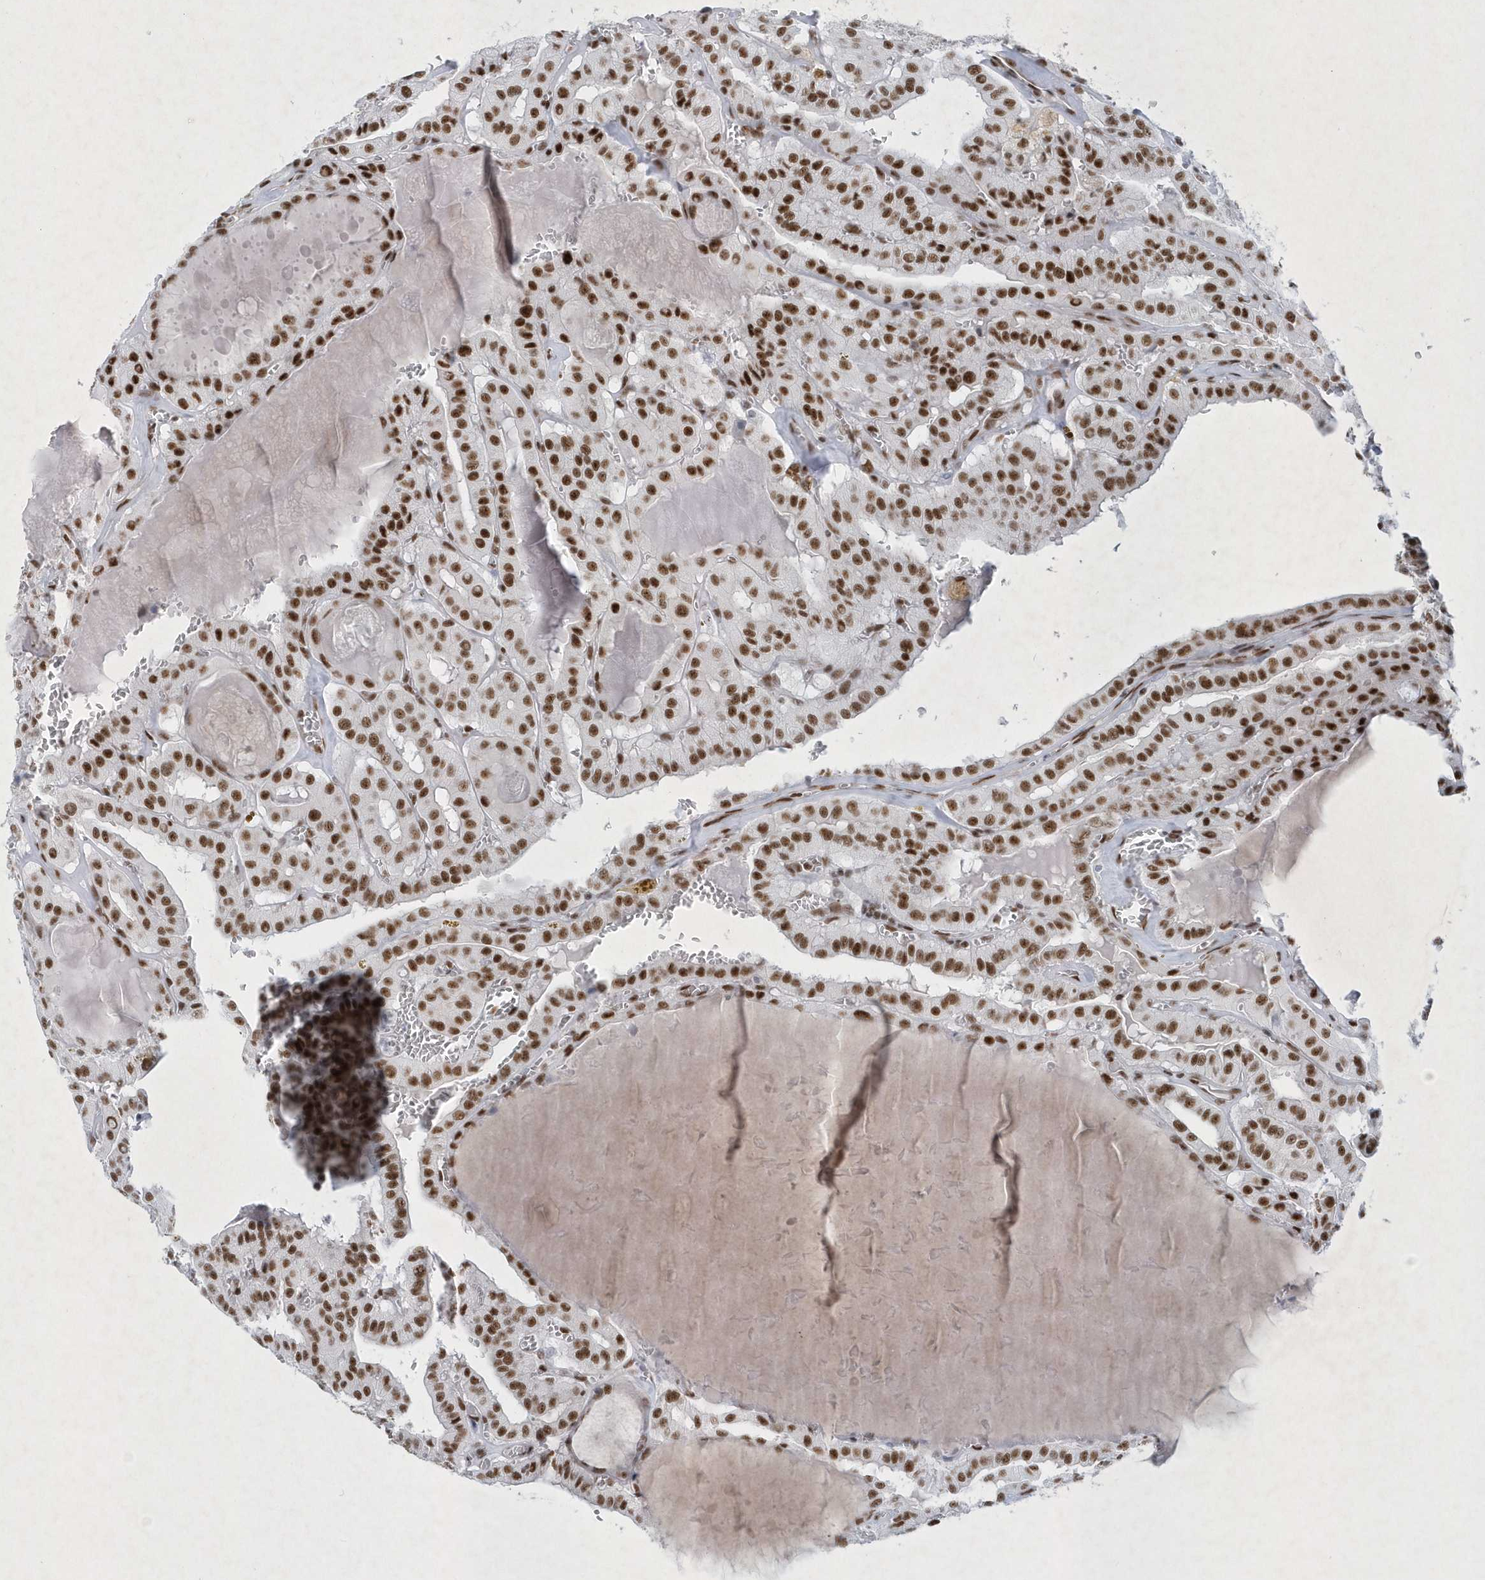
{"staining": {"intensity": "strong", "quantity": ">75%", "location": "nuclear"}, "tissue": "thyroid cancer", "cell_type": "Tumor cells", "image_type": "cancer", "snomed": [{"axis": "morphology", "description": "Papillary adenocarcinoma, NOS"}, {"axis": "topography", "description": "Thyroid gland"}], "caption": "A high-resolution photomicrograph shows immunohistochemistry staining of papillary adenocarcinoma (thyroid), which shows strong nuclear positivity in approximately >75% of tumor cells.", "gene": "DCLRE1A", "patient": {"sex": "male", "age": 52}}